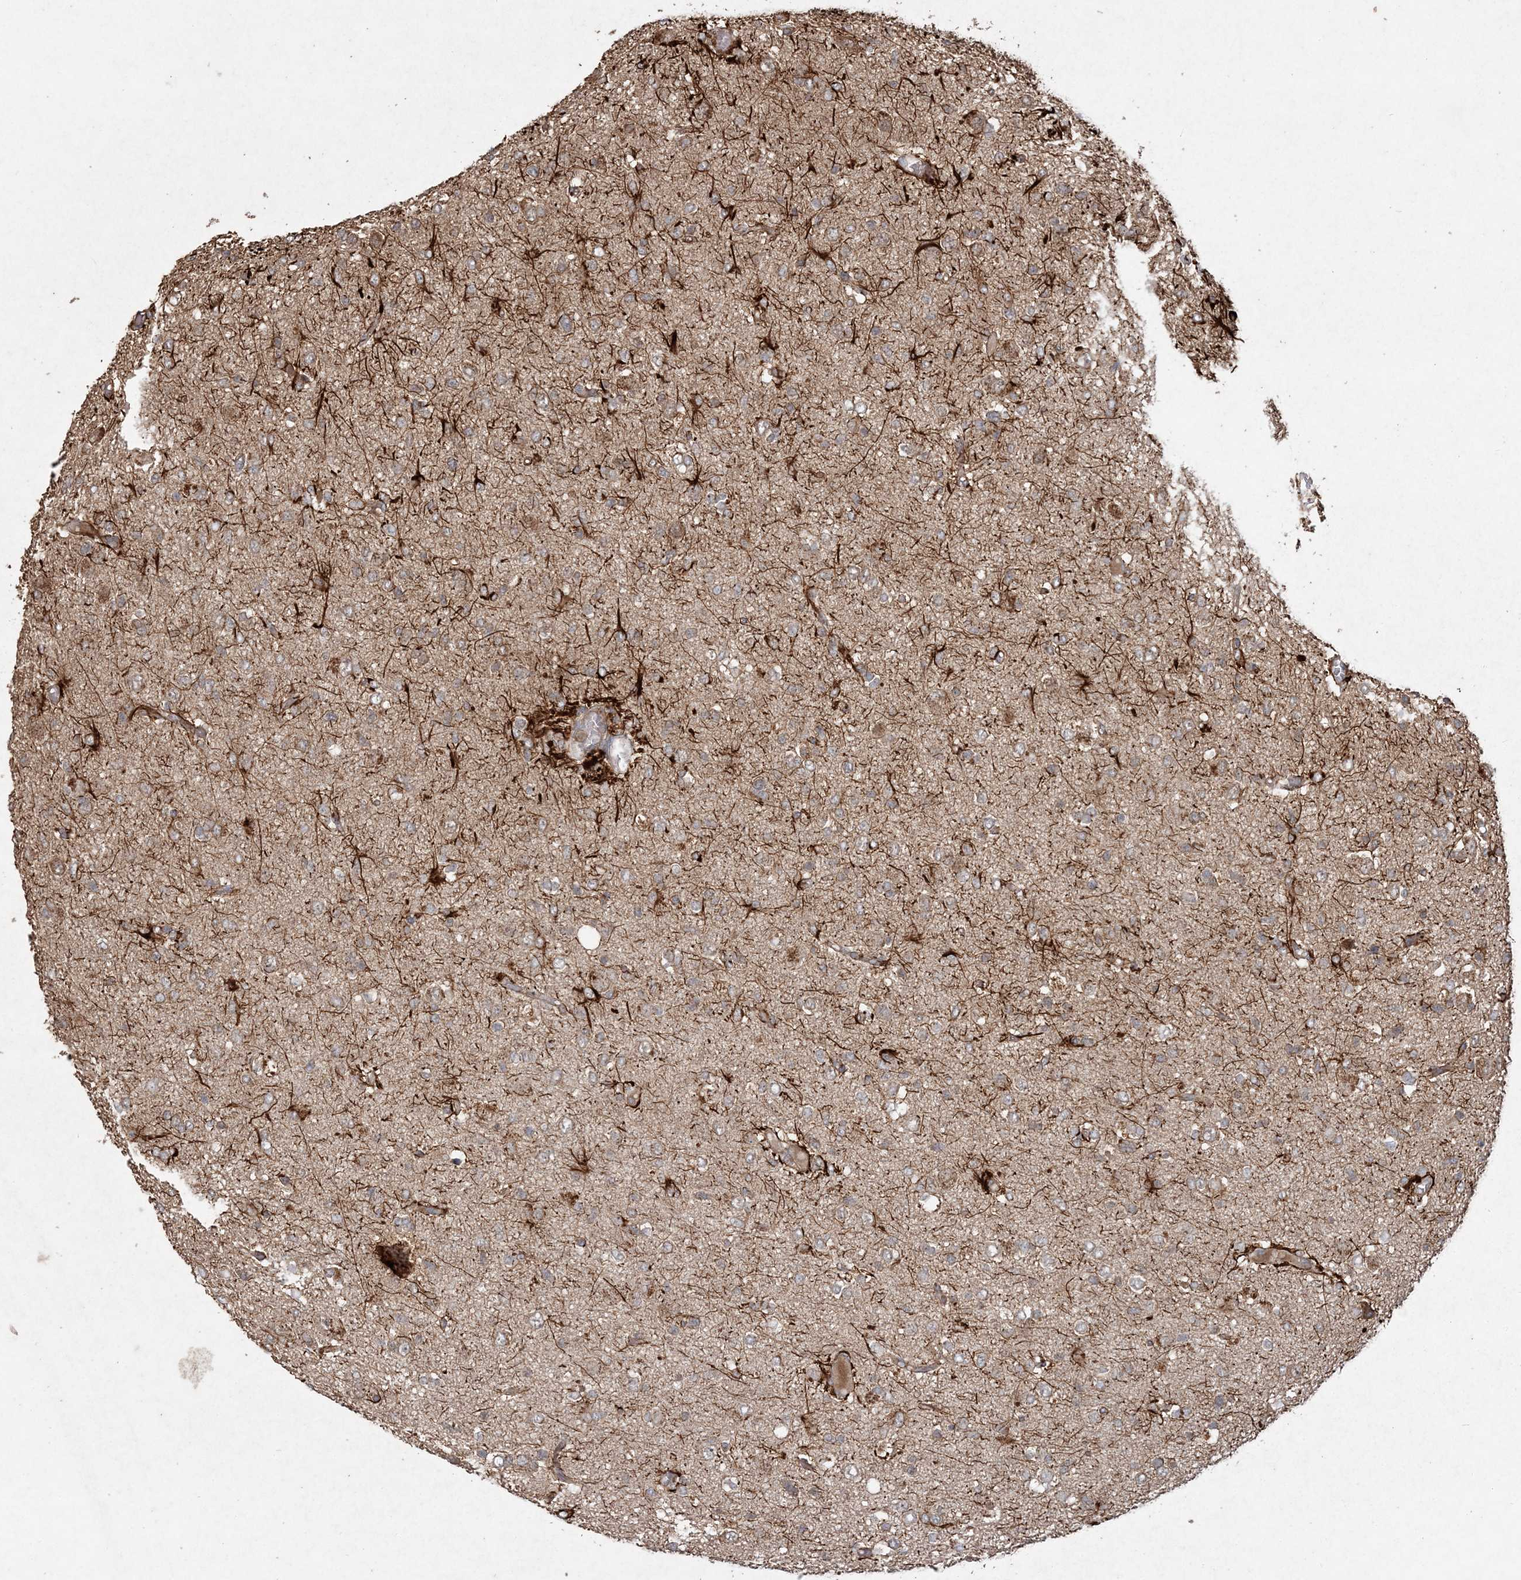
{"staining": {"intensity": "weak", "quantity": "25%-75%", "location": "cytoplasmic/membranous"}, "tissue": "glioma", "cell_type": "Tumor cells", "image_type": "cancer", "snomed": [{"axis": "morphology", "description": "Glioma, malignant, High grade"}, {"axis": "topography", "description": "Brain"}], "caption": "Immunohistochemical staining of human glioma displays weak cytoplasmic/membranous protein expression in about 25%-75% of tumor cells.", "gene": "SPRY1", "patient": {"sex": "female", "age": 59}}